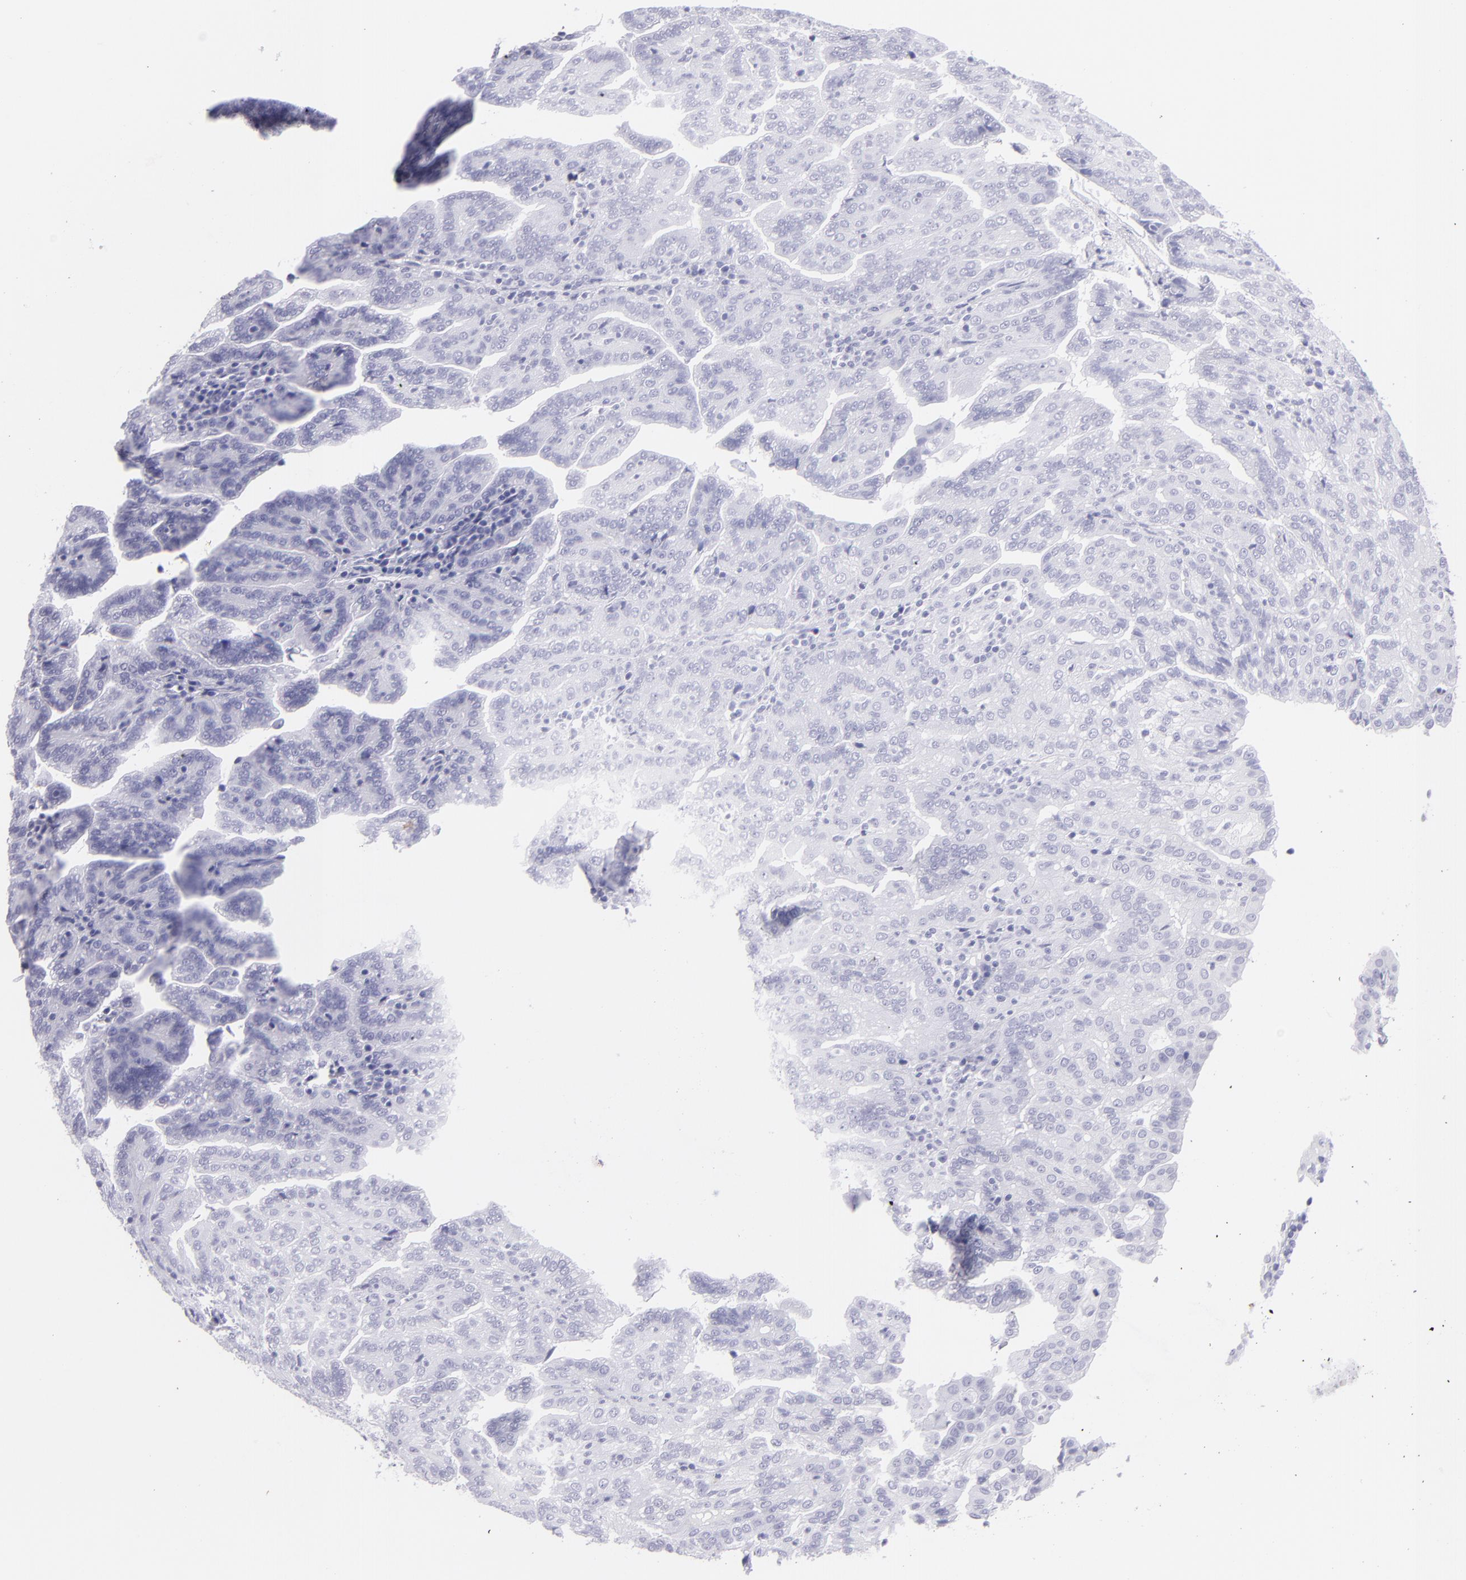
{"staining": {"intensity": "negative", "quantity": "none", "location": "none"}, "tissue": "renal cancer", "cell_type": "Tumor cells", "image_type": "cancer", "snomed": [{"axis": "morphology", "description": "Adenocarcinoma, NOS"}, {"axis": "topography", "description": "Kidney"}], "caption": "Immunohistochemistry (IHC) histopathology image of adenocarcinoma (renal) stained for a protein (brown), which demonstrates no staining in tumor cells.", "gene": "CNP", "patient": {"sex": "male", "age": 61}}